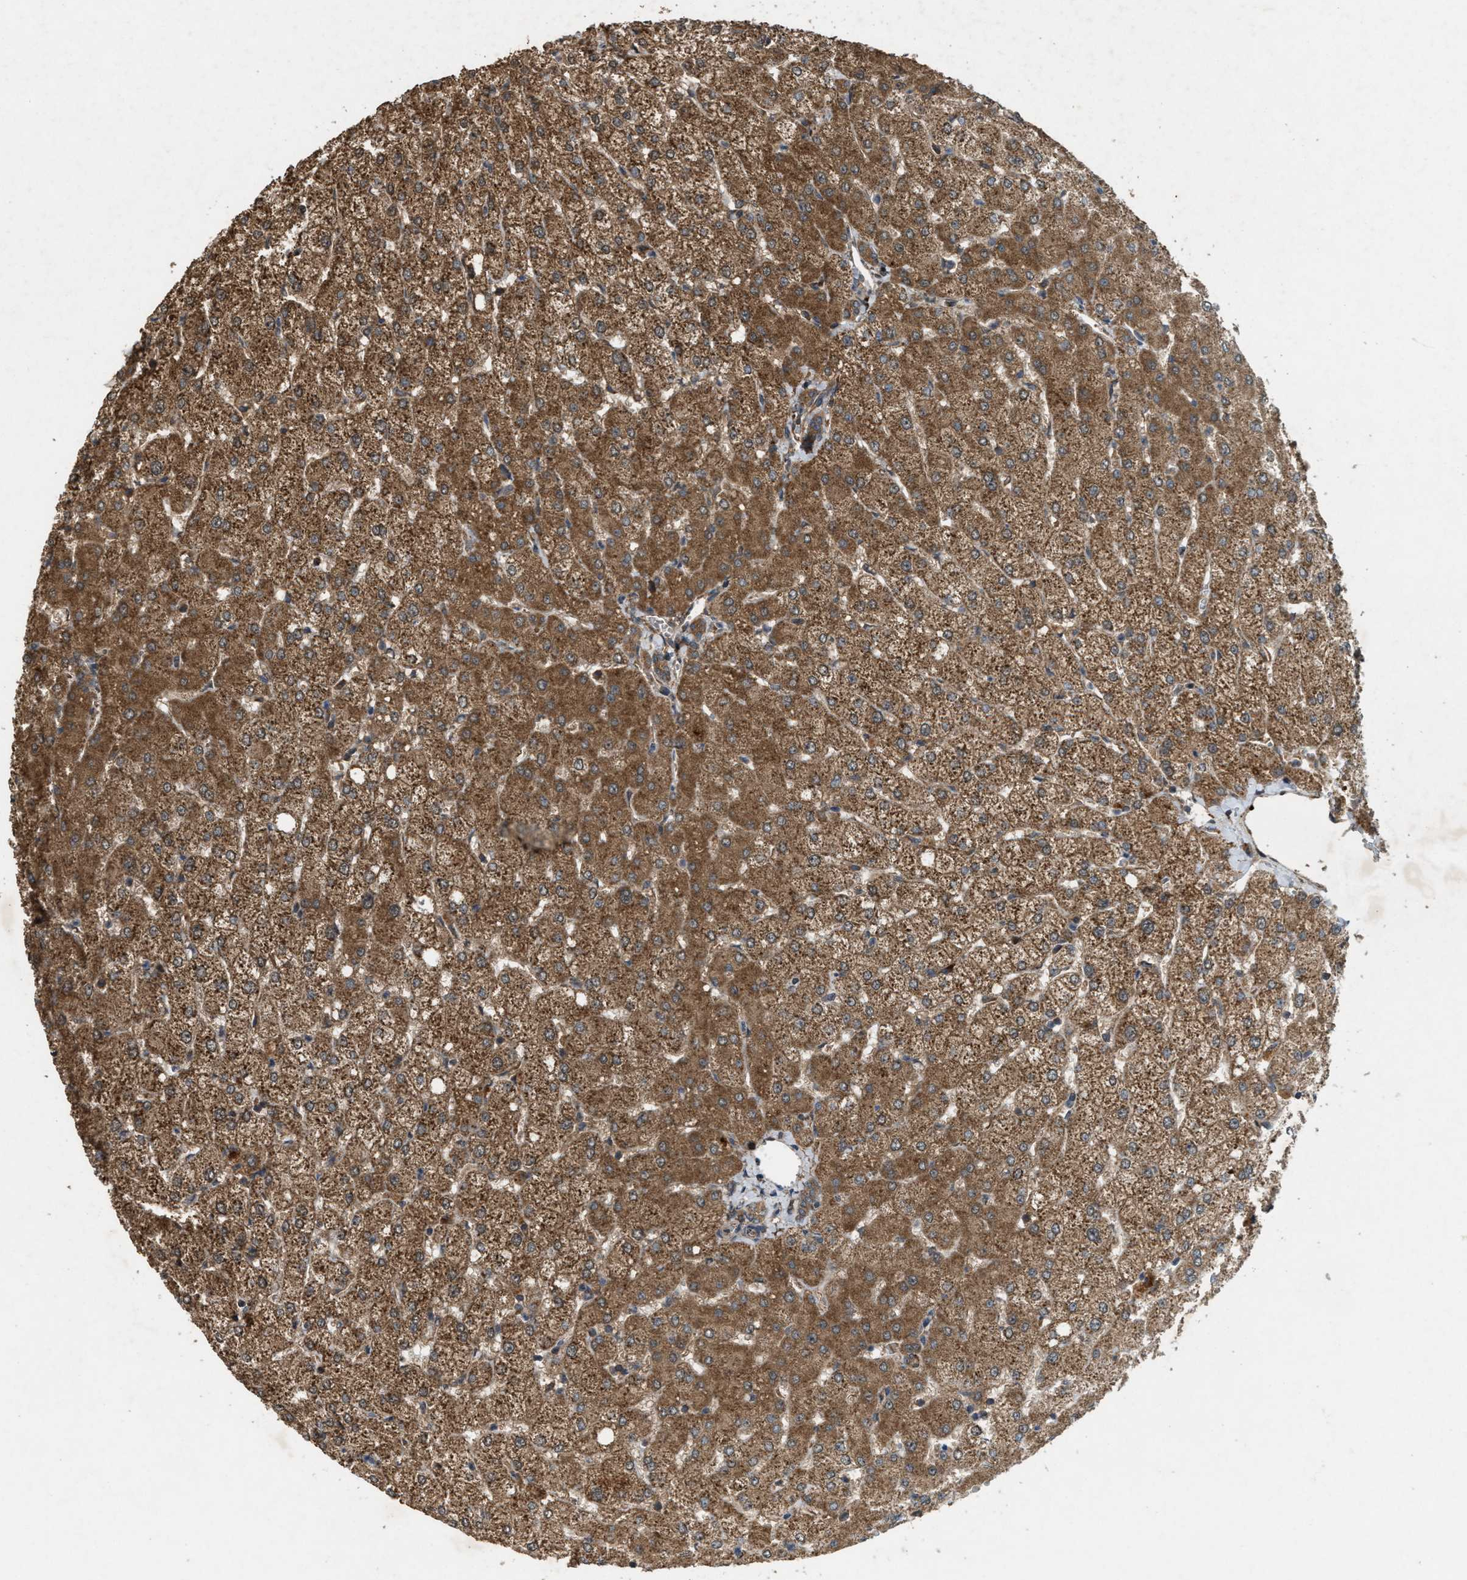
{"staining": {"intensity": "moderate", "quantity": ">75%", "location": "cytoplasmic/membranous"}, "tissue": "liver", "cell_type": "Cholangiocytes", "image_type": "normal", "snomed": [{"axis": "morphology", "description": "Normal tissue, NOS"}, {"axis": "topography", "description": "Liver"}], "caption": "Immunohistochemical staining of benign human liver demonstrates medium levels of moderate cytoplasmic/membranous positivity in approximately >75% of cholangiocytes. (Stains: DAB in brown, nuclei in blue, Microscopy: brightfield microscopy at high magnification).", "gene": "ARHGEF5", "patient": {"sex": "female", "age": 54}}